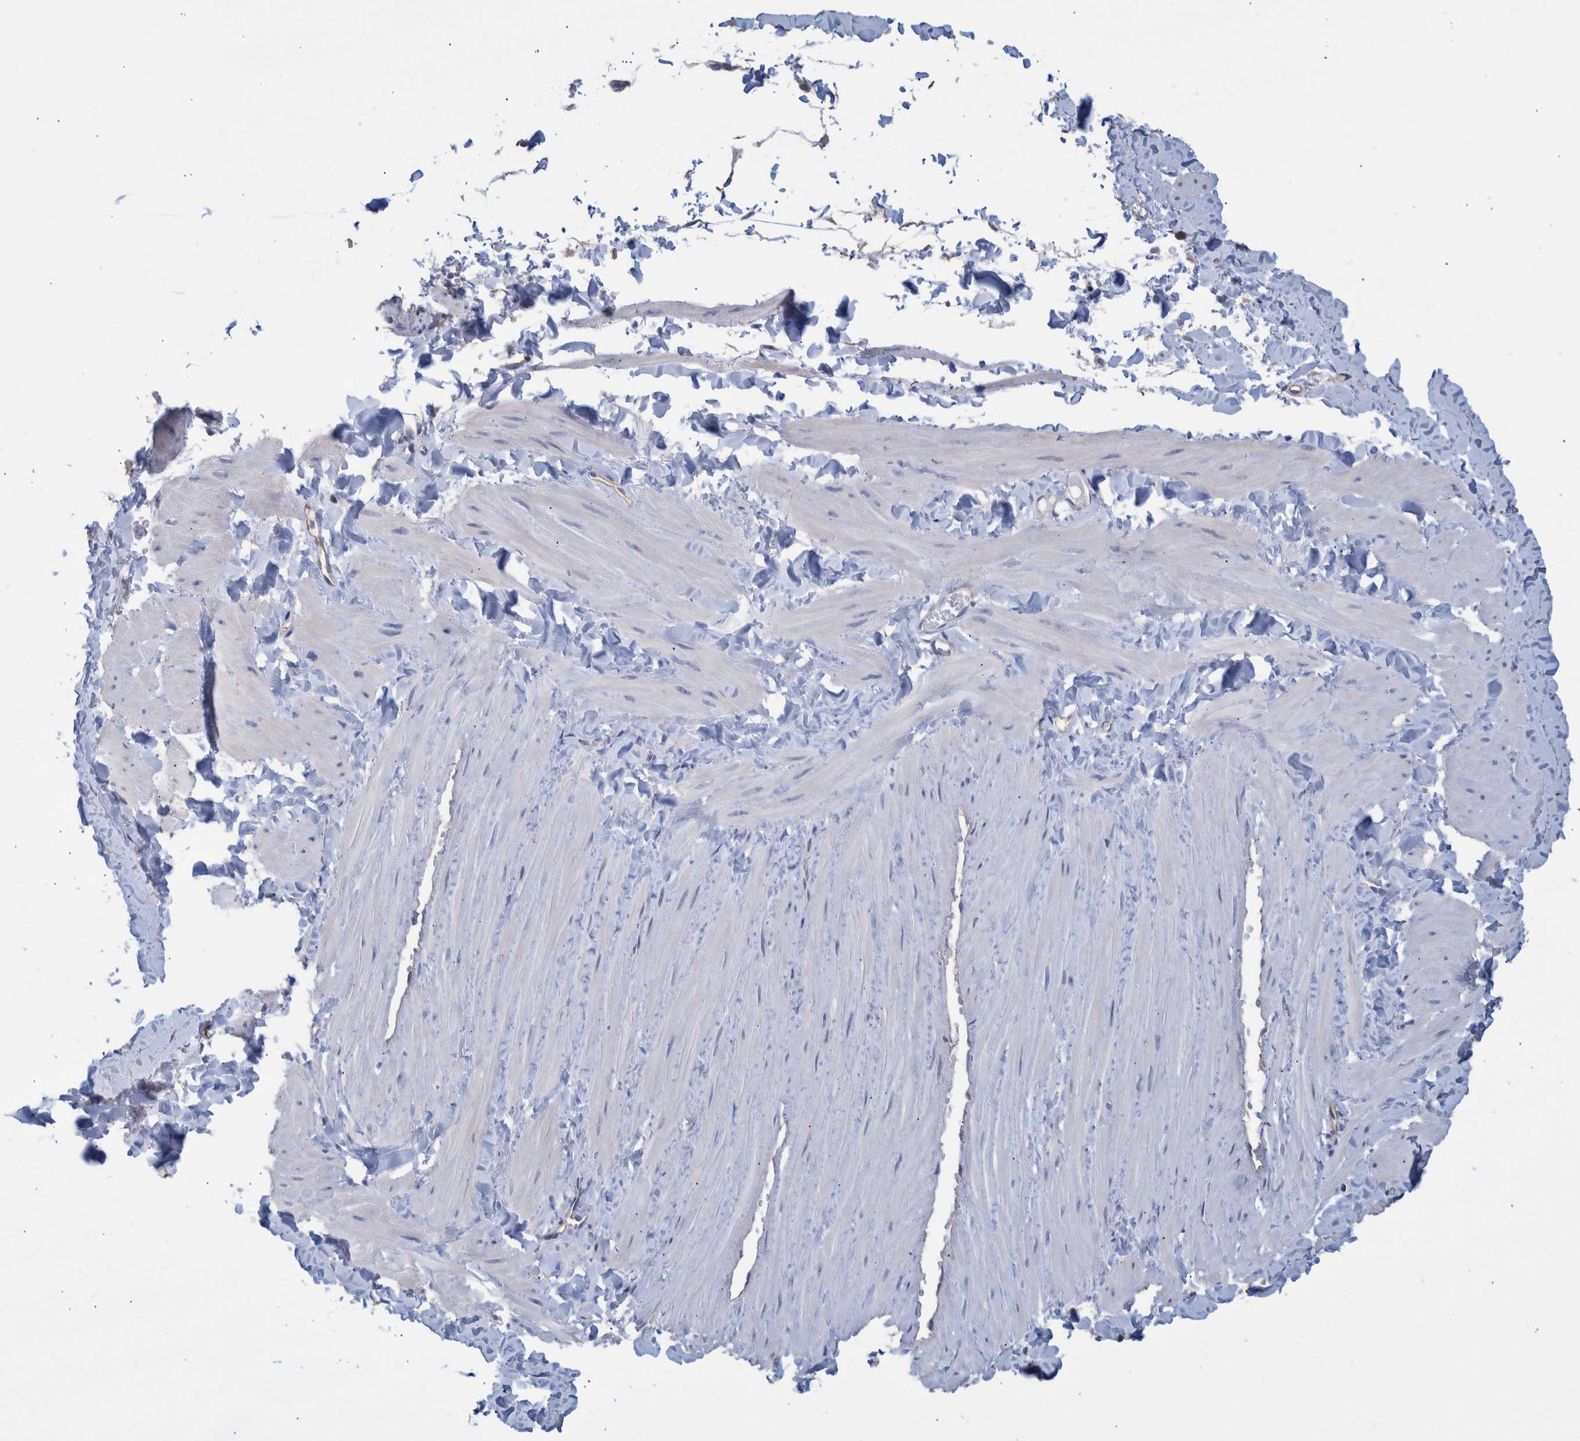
{"staining": {"intensity": "weak", "quantity": "25%-75%", "location": "cytoplasmic/membranous"}, "tissue": "adipose tissue", "cell_type": "Adipocytes", "image_type": "normal", "snomed": [{"axis": "morphology", "description": "Normal tissue, NOS"}, {"axis": "topography", "description": "Adipose tissue"}, {"axis": "topography", "description": "Vascular tissue"}, {"axis": "topography", "description": "Peripheral nerve tissue"}], "caption": "High-magnification brightfield microscopy of benign adipose tissue stained with DAB (3,3'-diaminobenzidine) (brown) and counterstained with hematoxylin (blue). adipocytes exhibit weak cytoplasmic/membranous staining is identified in about25%-75% of cells.", "gene": "PPP3CC", "patient": {"sex": "male", "age": 25}}